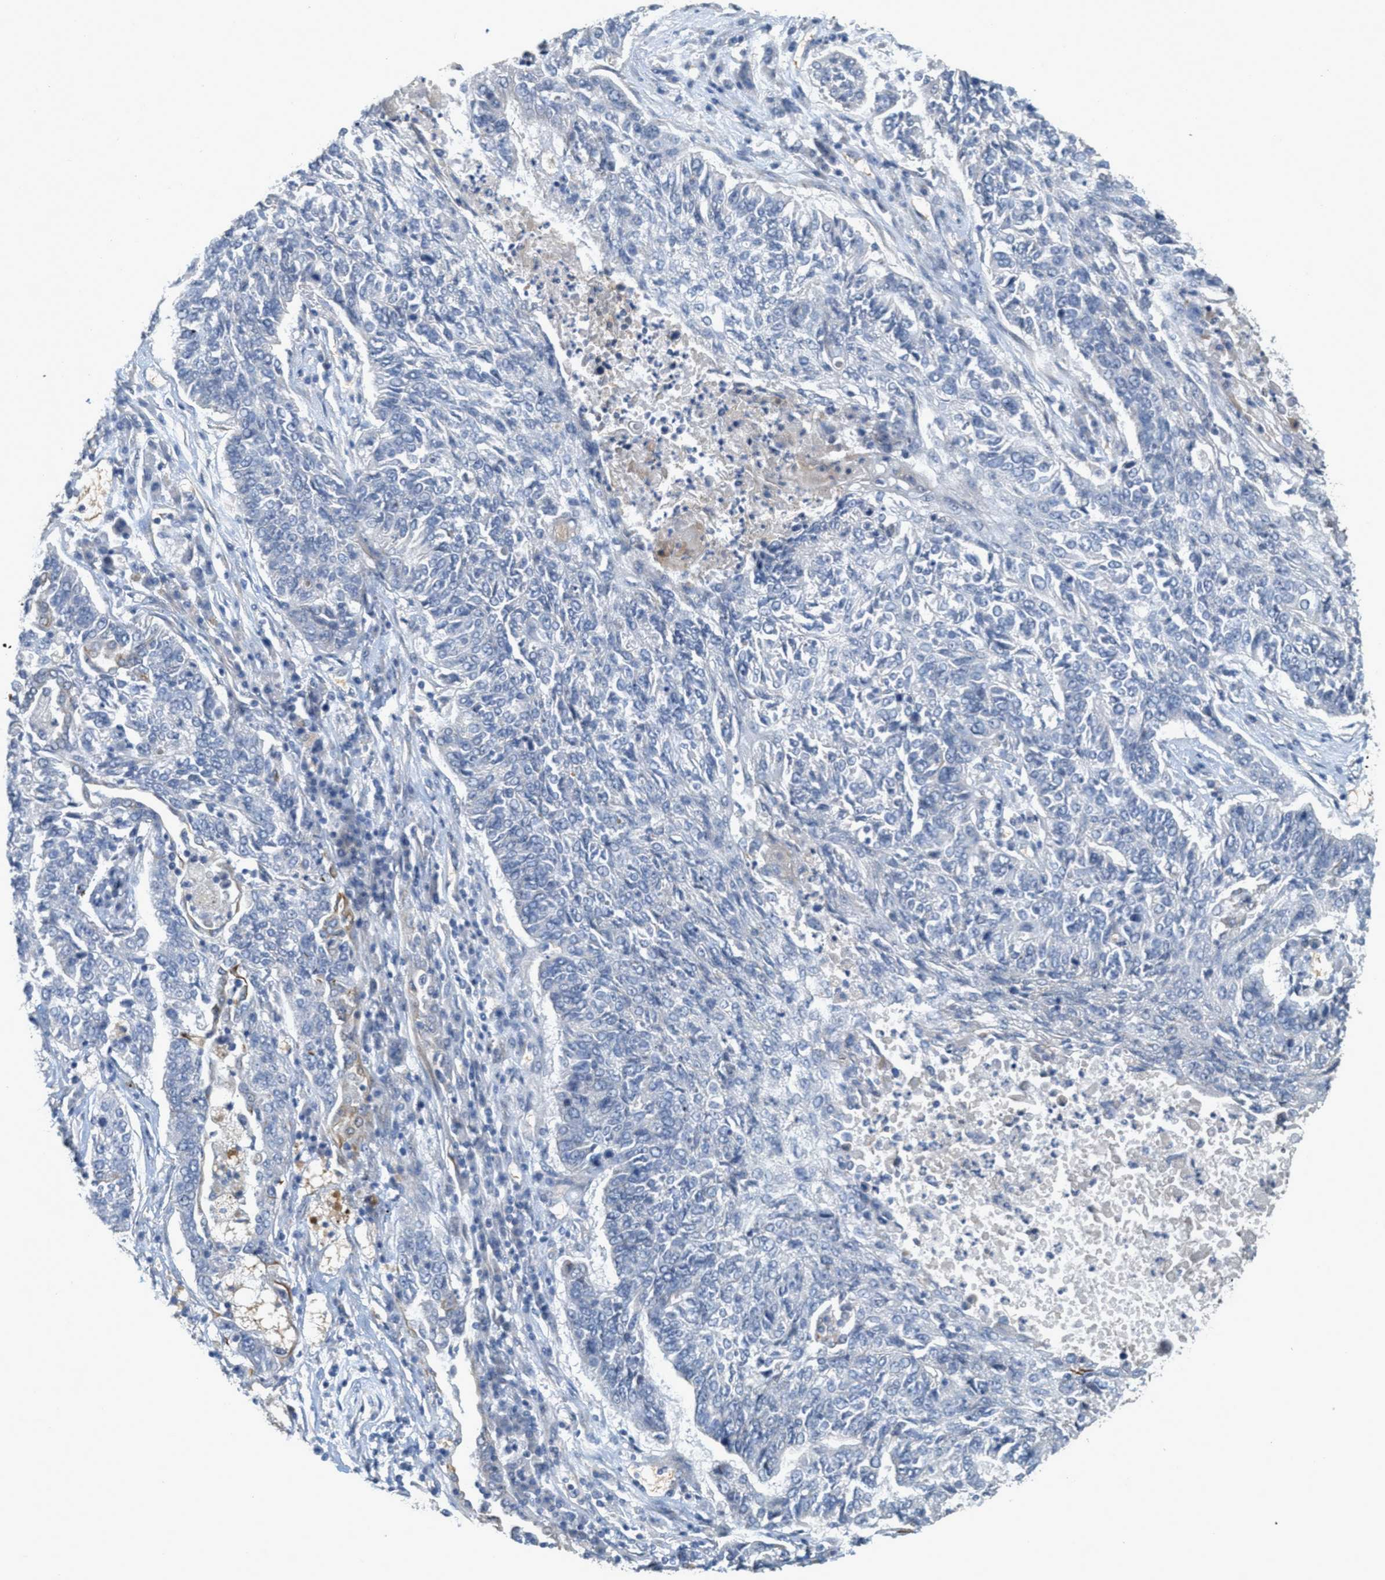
{"staining": {"intensity": "negative", "quantity": "none", "location": "none"}, "tissue": "lung cancer", "cell_type": "Tumor cells", "image_type": "cancer", "snomed": [{"axis": "morphology", "description": "Normal tissue, NOS"}, {"axis": "morphology", "description": "Squamous cell carcinoma, NOS"}, {"axis": "topography", "description": "Cartilage tissue"}, {"axis": "topography", "description": "Bronchus"}, {"axis": "topography", "description": "Lung"}], "caption": "High power microscopy image of an IHC histopathology image of squamous cell carcinoma (lung), revealing no significant positivity in tumor cells.", "gene": "MRS2", "patient": {"sex": "female", "age": 49}}